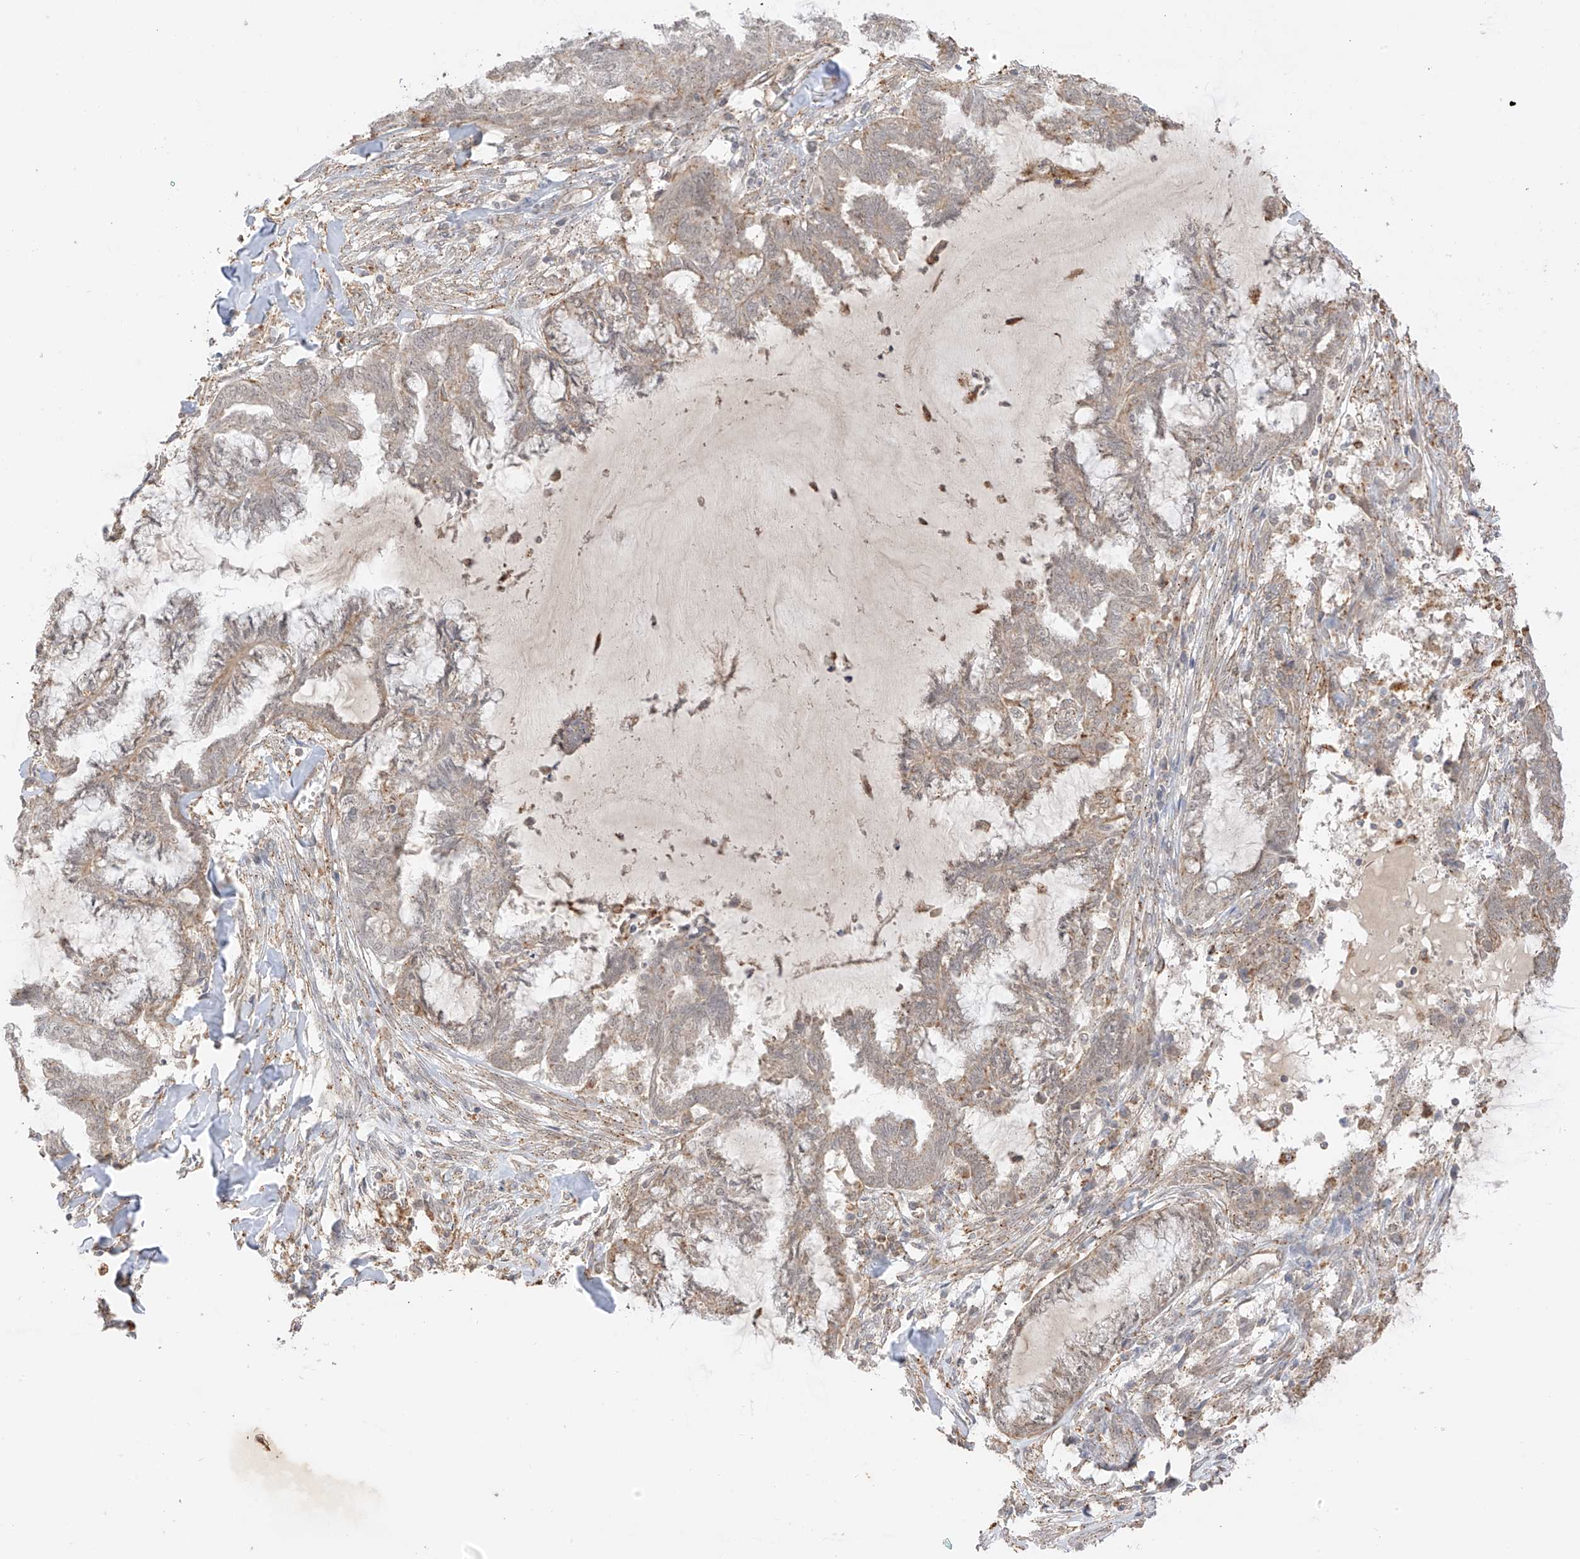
{"staining": {"intensity": "moderate", "quantity": "<25%", "location": "cytoplasmic/membranous"}, "tissue": "endometrial cancer", "cell_type": "Tumor cells", "image_type": "cancer", "snomed": [{"axis": "morphology", "description": "Adenocarcinoma, NOS"}, {"axis": "topography", "description": "Endometrium"}], "caption": "Endometrial cancer stained with a protein marker reveals moderate staining in tumor cells.", "gene": "N4BP3", "patient": {"sex": "female", "age": 86}}